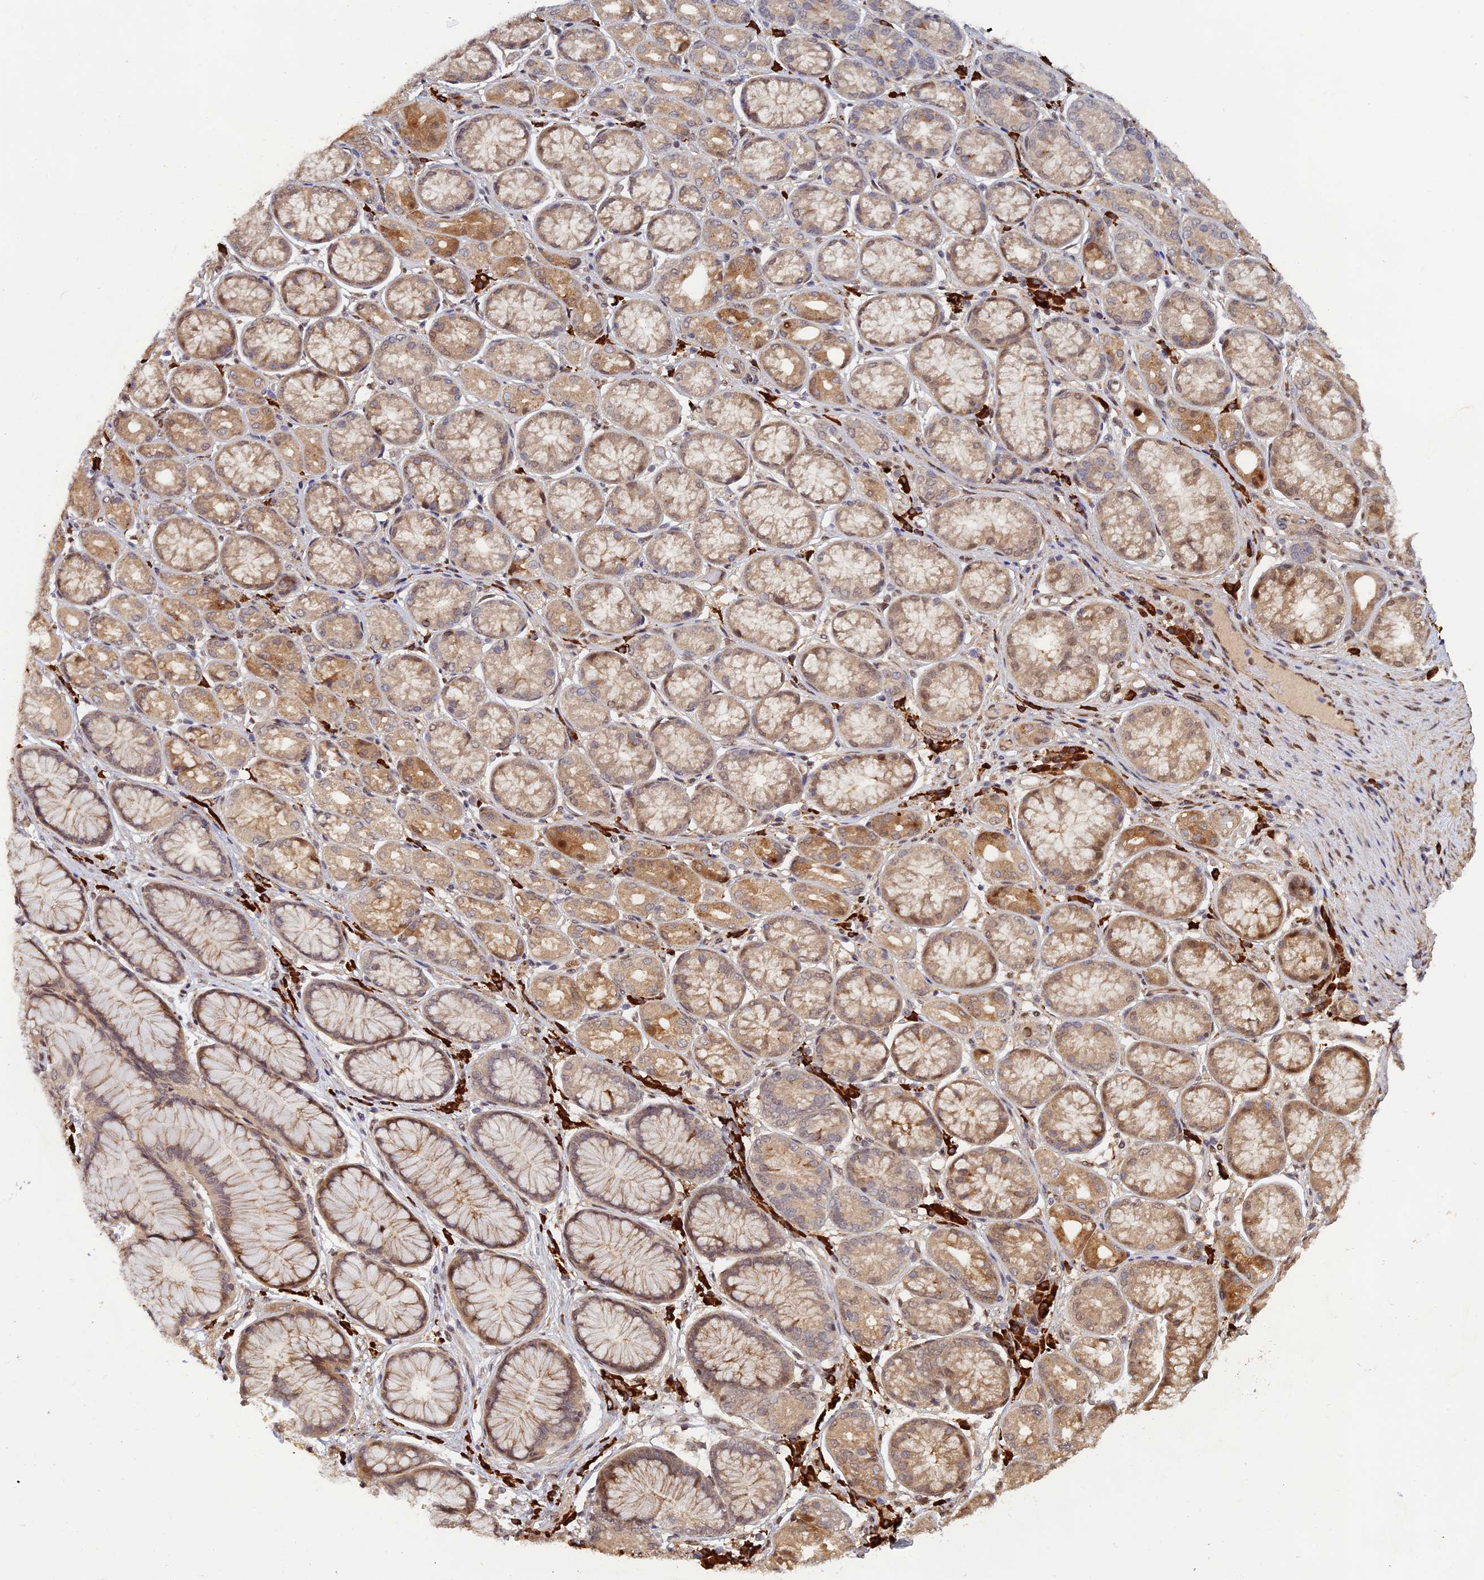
{"staining": {"intensity": "weak", "quantity": ">75%", "location": "cytoplasmic/membranous"}, "tissue": "stomach cancer", "cell_type": "Tumor cells", "image_type": "cancer", "snomed": [{"axis": "morphology", "description": "Adenocarcinoma, NOS"}, {"axis": "topography", "description": "Stomach"}], "caption": "The immunohistochemical stain shows weak cytoplasmic/membranous expression in tumor cells of adenocarcinoma (stomach) tissue.", "gene": "ZNF565", "patient": {"sex": "female", "age": 79}}